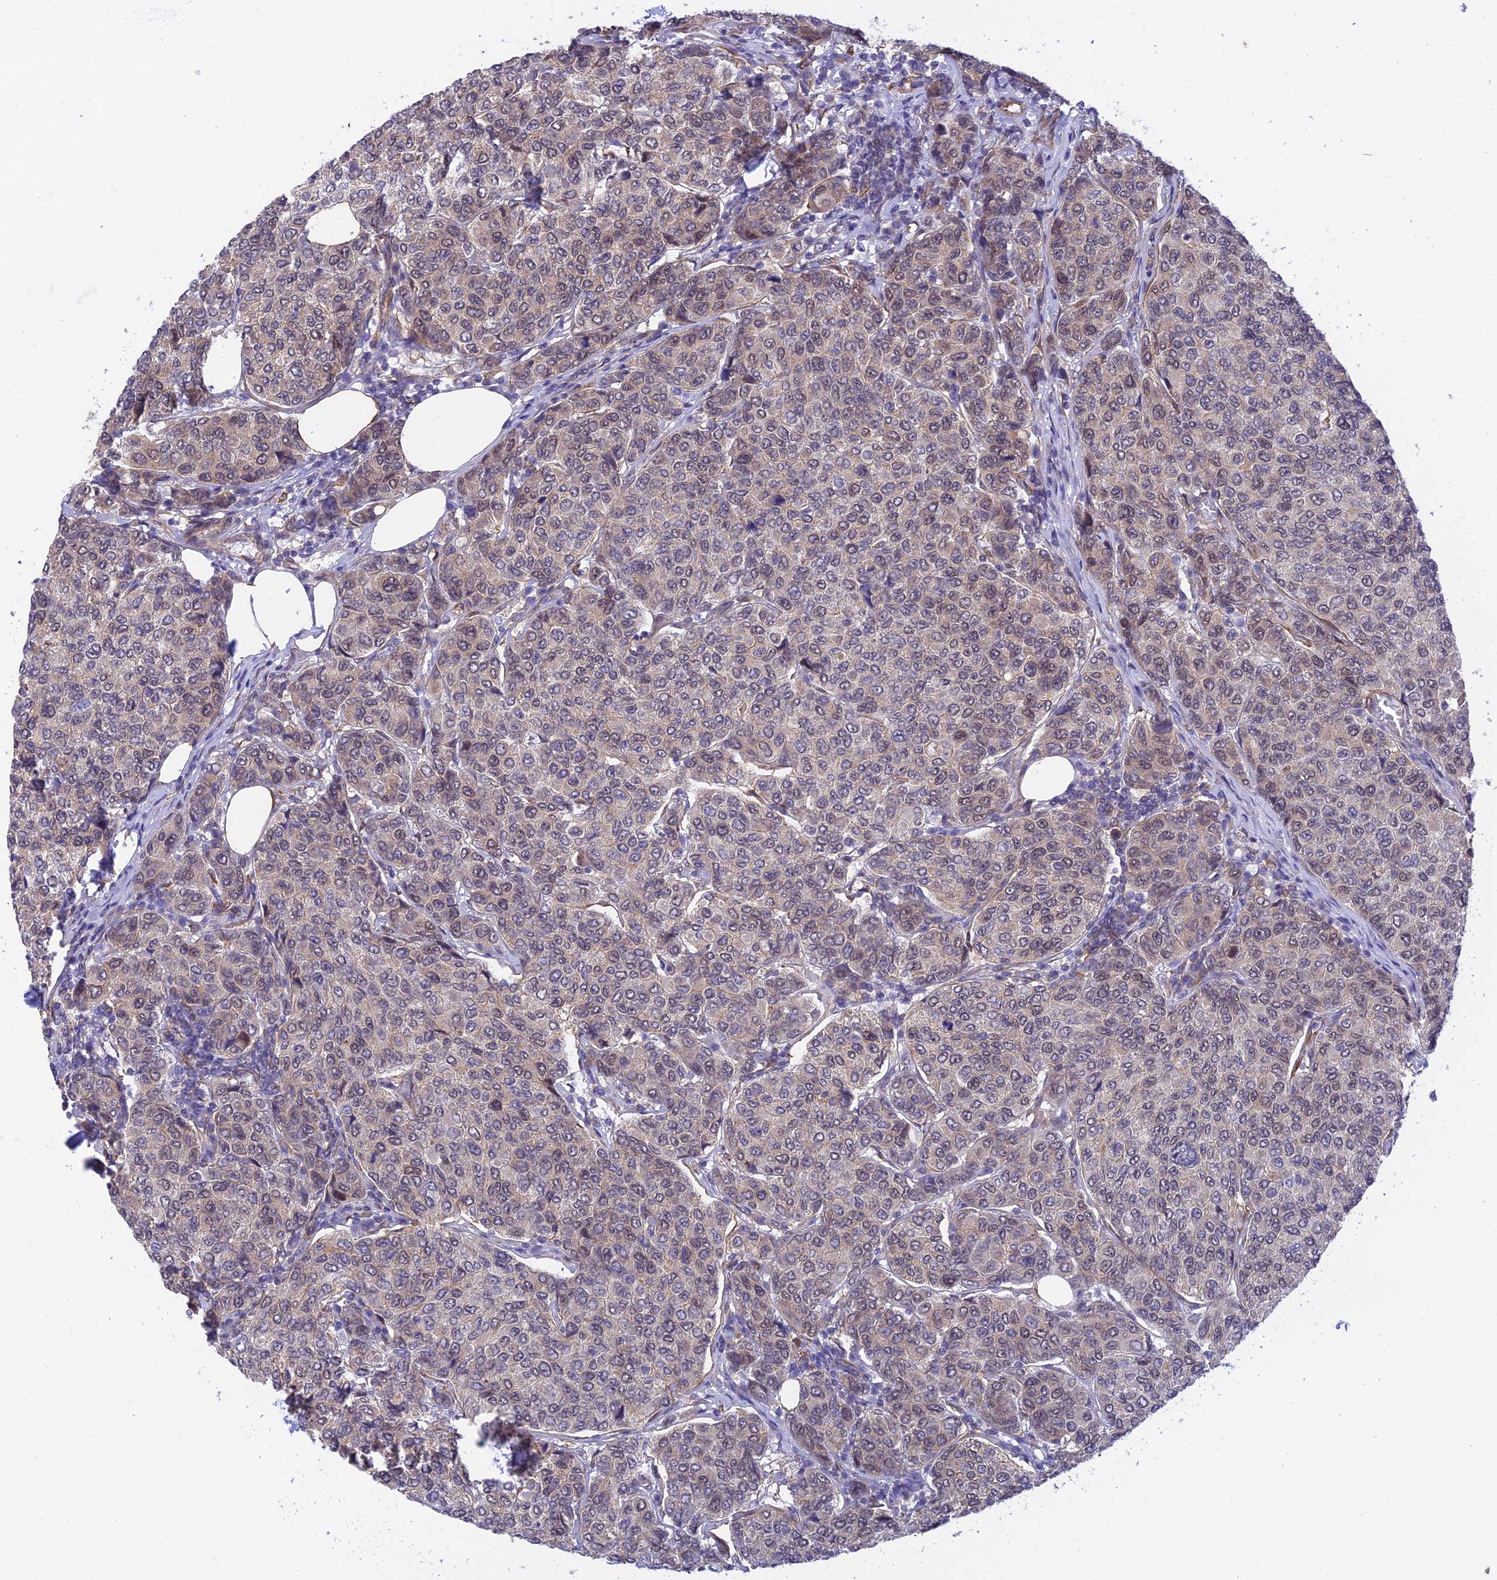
{"staining": {"intensity": "weak", "quantity": "<25%", "location": "nuclear"}, "tissue": "breast cancer", "cell_type": "Tumor cells", "image_type": "cancer", "snomed": [{"axis": "morphology", "description": "Duct carcinoma"}, {"axis": "topography", "description": "Breast"}], "caption": "Image shows no significant protein positivity in tumor cells of infiltrating ductal carcinoma (breast).", "gene": "PAGR1", "patient": {"sex": "female", "age": 55}}